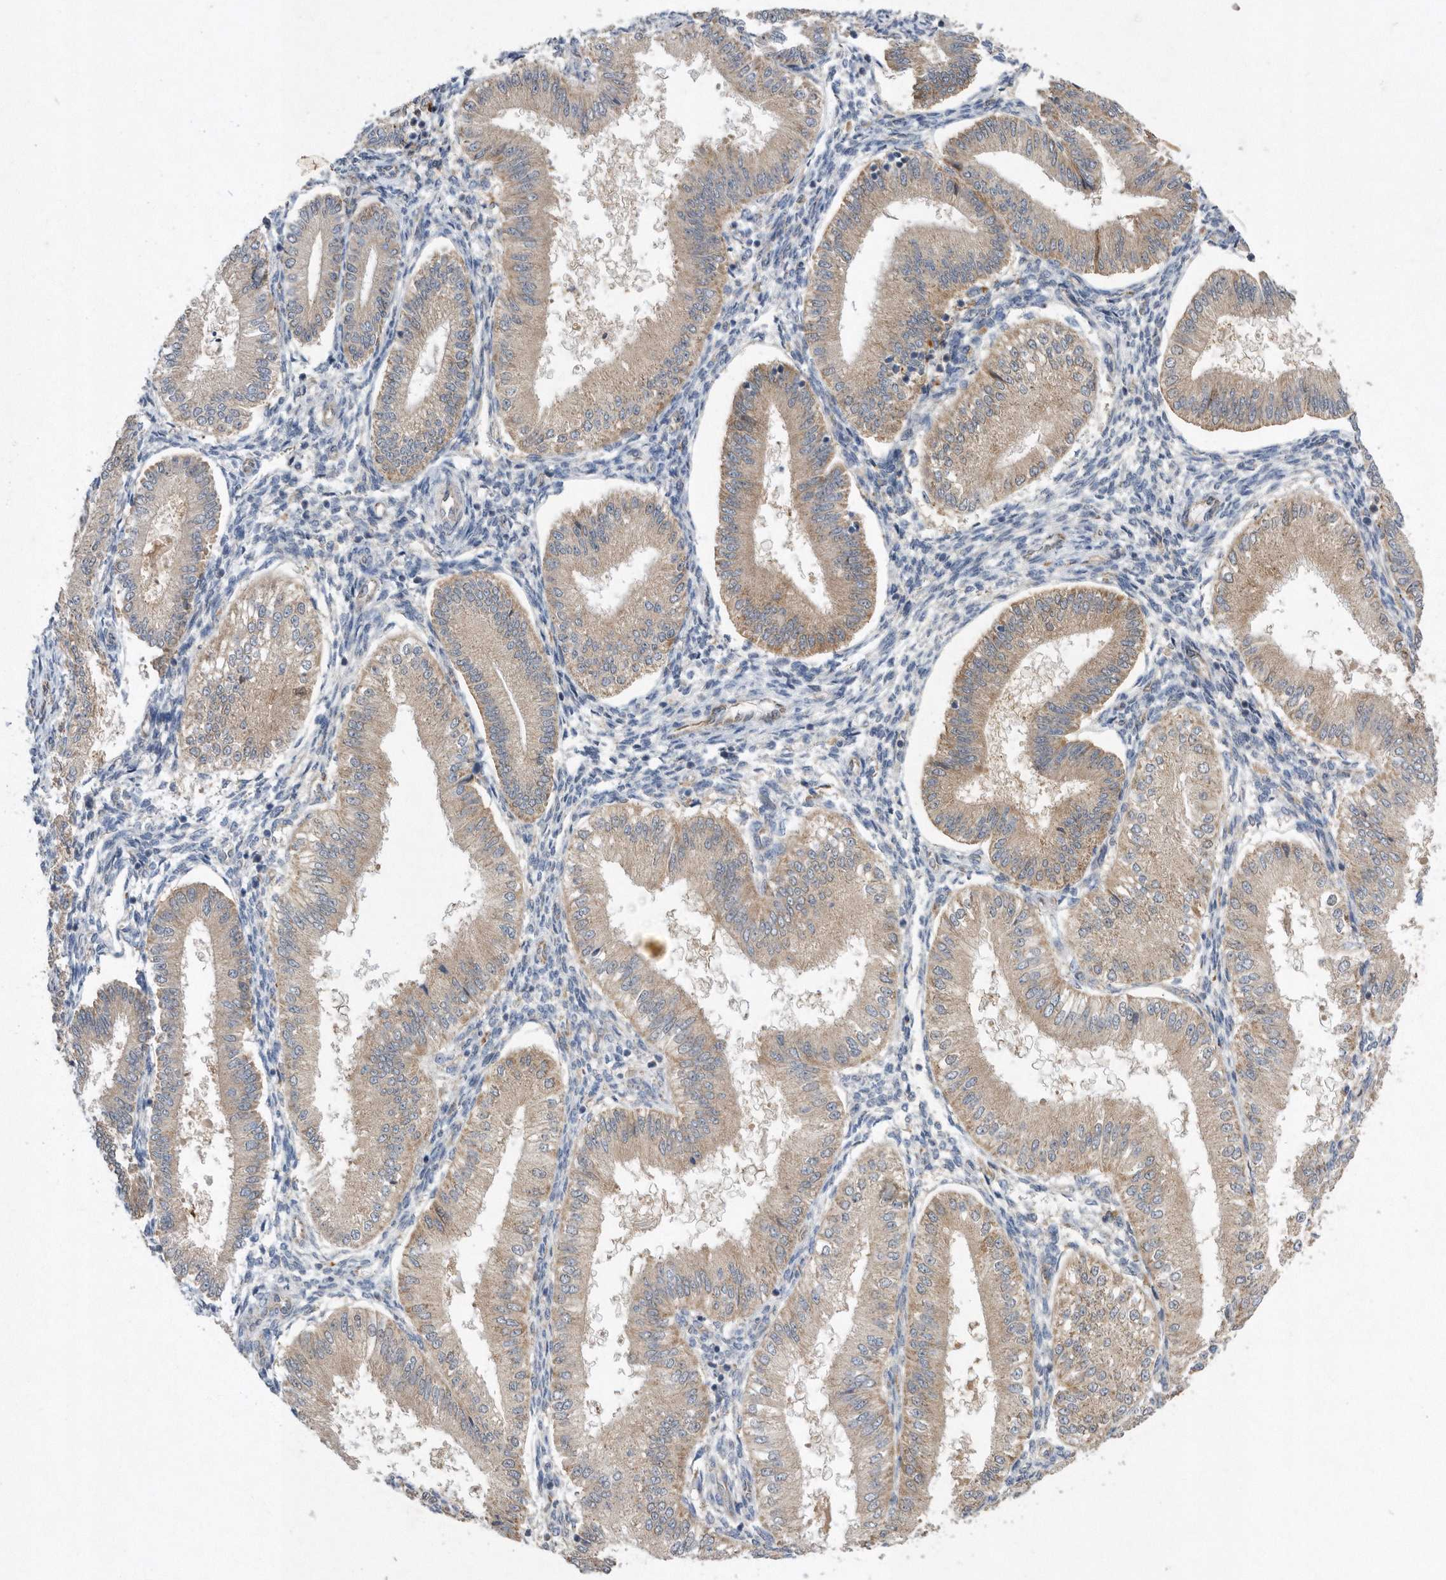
{"staining": {"intensity": "moderate", "quantity": "<25%", "location": "cytoplasmic/membranous"}, "tissue": "endometrium", "cell_type": "Cells in endometrial stroma", "image_type": "normal", "snomed": [{"axis": "morphology", "description": "Normal tissue, NOS"}, {"axis": "topography", "description": "Endometrium"}], "caption": "A brown stain labels moderate cytoplasmic/membranous positivity of a protein in cells in endometrial stroma of normal human endometrium. (DAB IHC with brightfield microscopy, high magnification).", "gene": "PON2", "patient": {"sex": "female", "age": 39}}